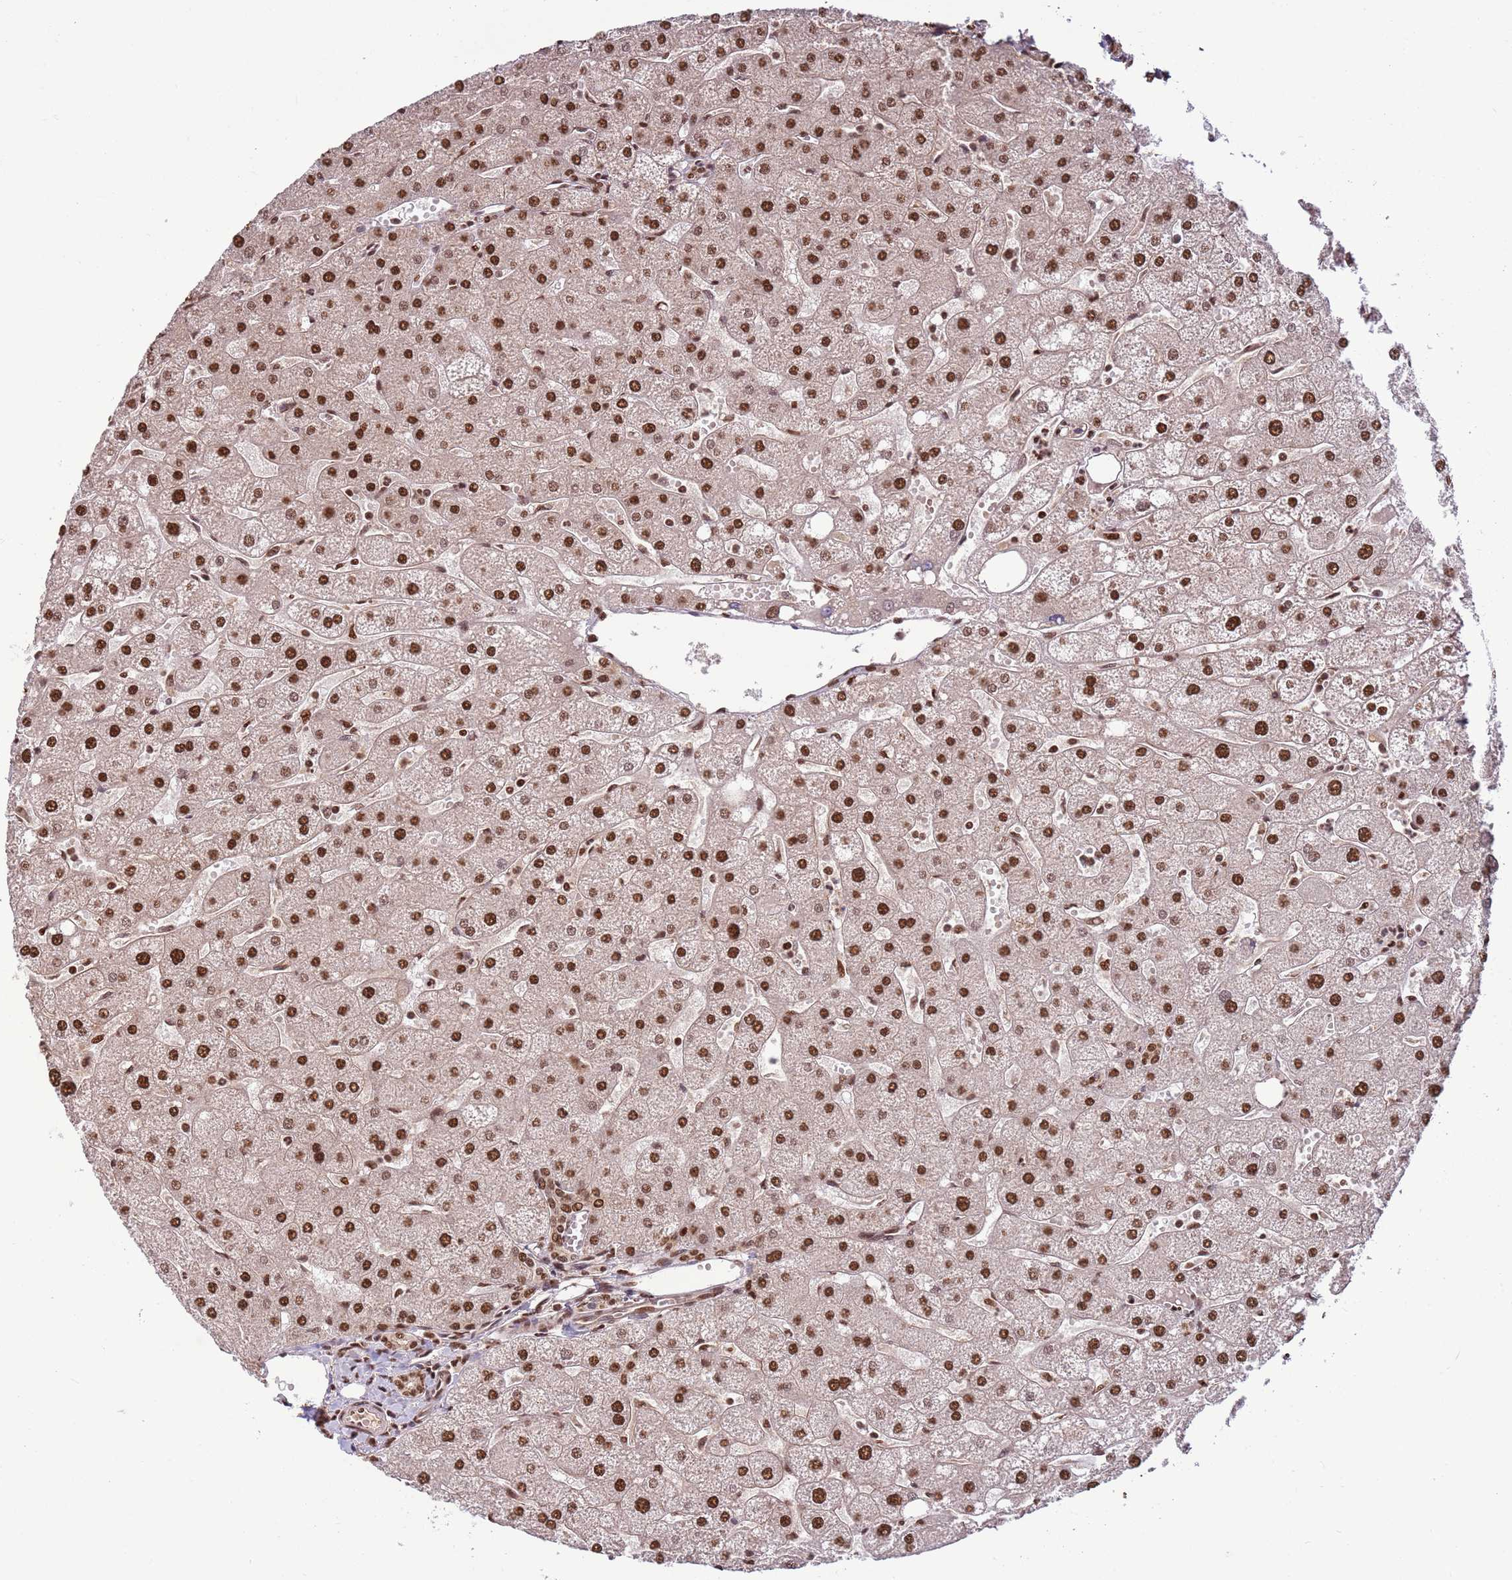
{"staining": {"intensity": "moderate", "quantity": ">75%", "location": "nuclear"}, "tissue": "liver", "cell_type": "Cholangiocytes", "image_type": "normal", "snomed": [{"axis": "morphology", "description": "Normal tissue, NOS"}, {"axis": "topography", "description": "Liver"}], "caption": "About >75% of cholangiocytes in normal liver demonstrate moderate nuclear protein positivity as visualized by brown immunohistochemical staining.", "gene": "ZBTB12", "patient": {"sex": "male", "age": 67}}